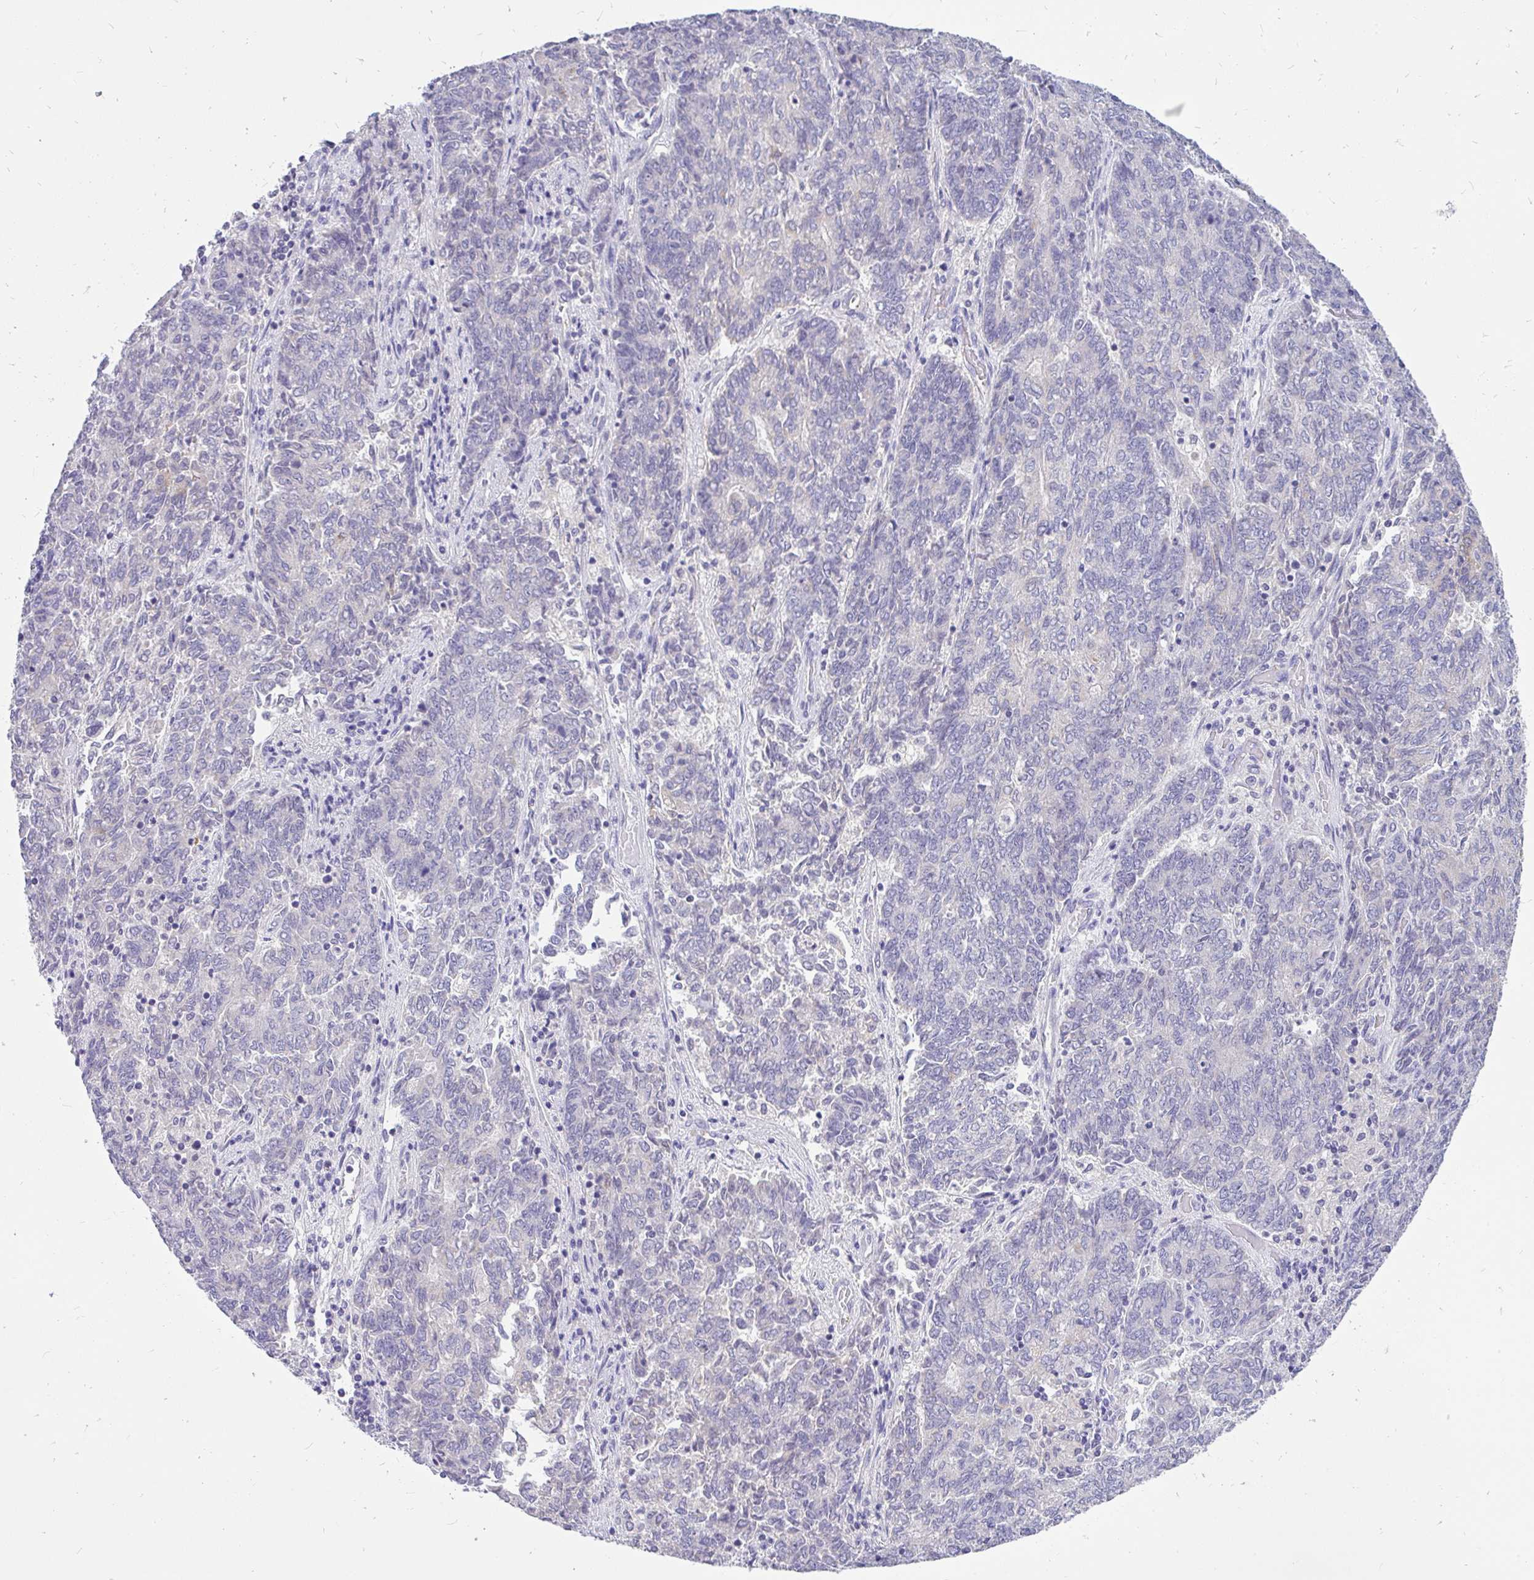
{"staining": {"intensity": "negative", "quantity": "none", "location": "none"}, "tissue": "endometrial cancer", "cell_type": "Tumor cells", "image_type": "cancer", "snomed": [{"axis": "morphology", "description": "Adenocarcinoma, NOS"}, {"axis": "topography", "description": "Endometrium"}], "caption": "Endometrial cancer was stained to show a protein in brown. There is no significant positivity in tumor cells.", "gene": "INTS5", "patient": {"sex": "female", "age": 80}}